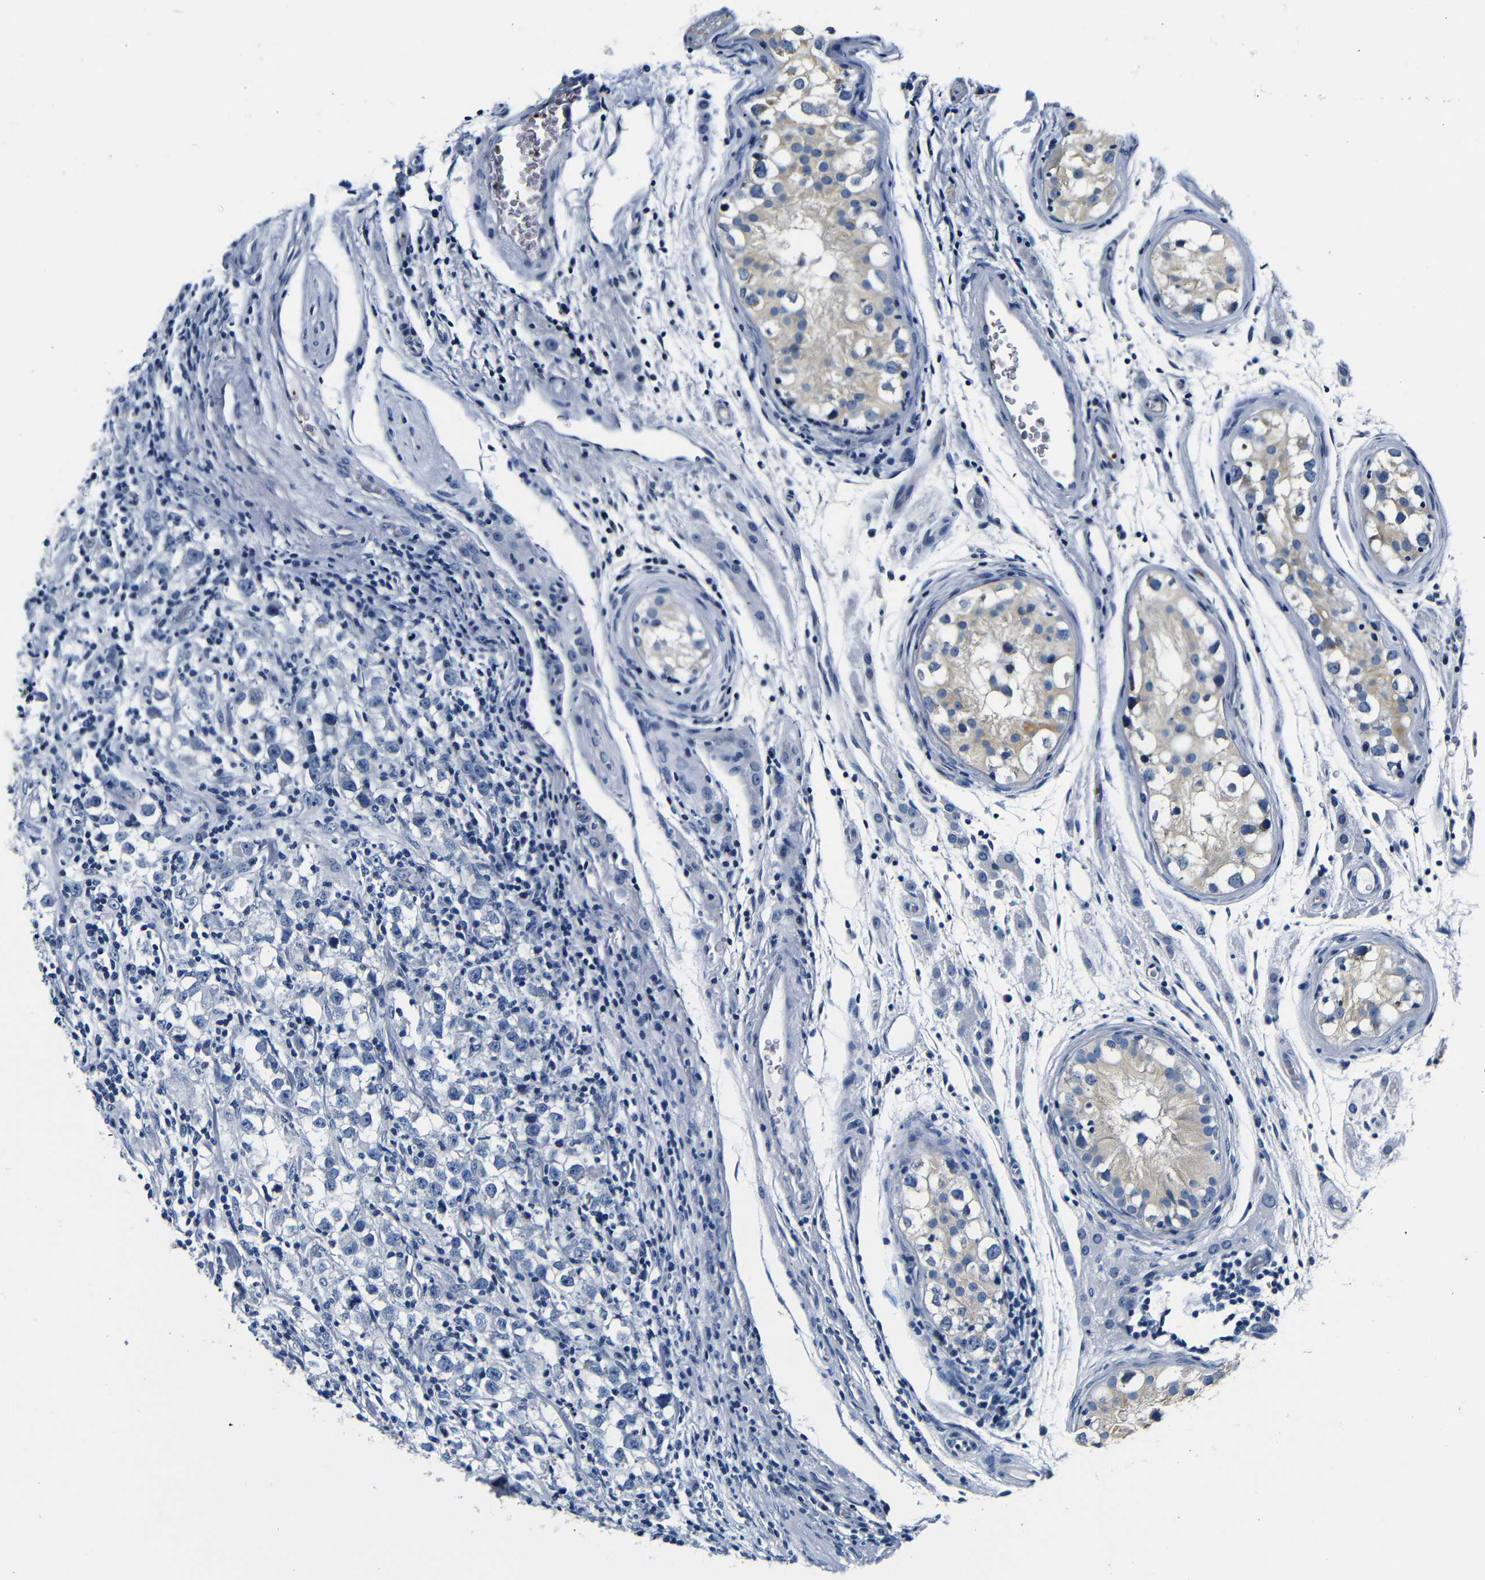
{"staining": {"intensity": "negative", "quantity": "none", "location": "none"}, "tissue": "testis cancer", "cell_type": "Tumor cells", "image_type": "cancer", "snomed": [{"axis": "morphology", "description": "Carcinoma, Embryonal, NOS"}, {"axis": "topography", "description": "Testis"}], "caption": "High power microscopy photomicrograph of an immunohistochemistry histopathology image of testis cancer (embryonal carcinoma), revealing no significant staining in tumor cells.", "gene": "GP1BA", "patient": {"sex": "male", "age": 21}}